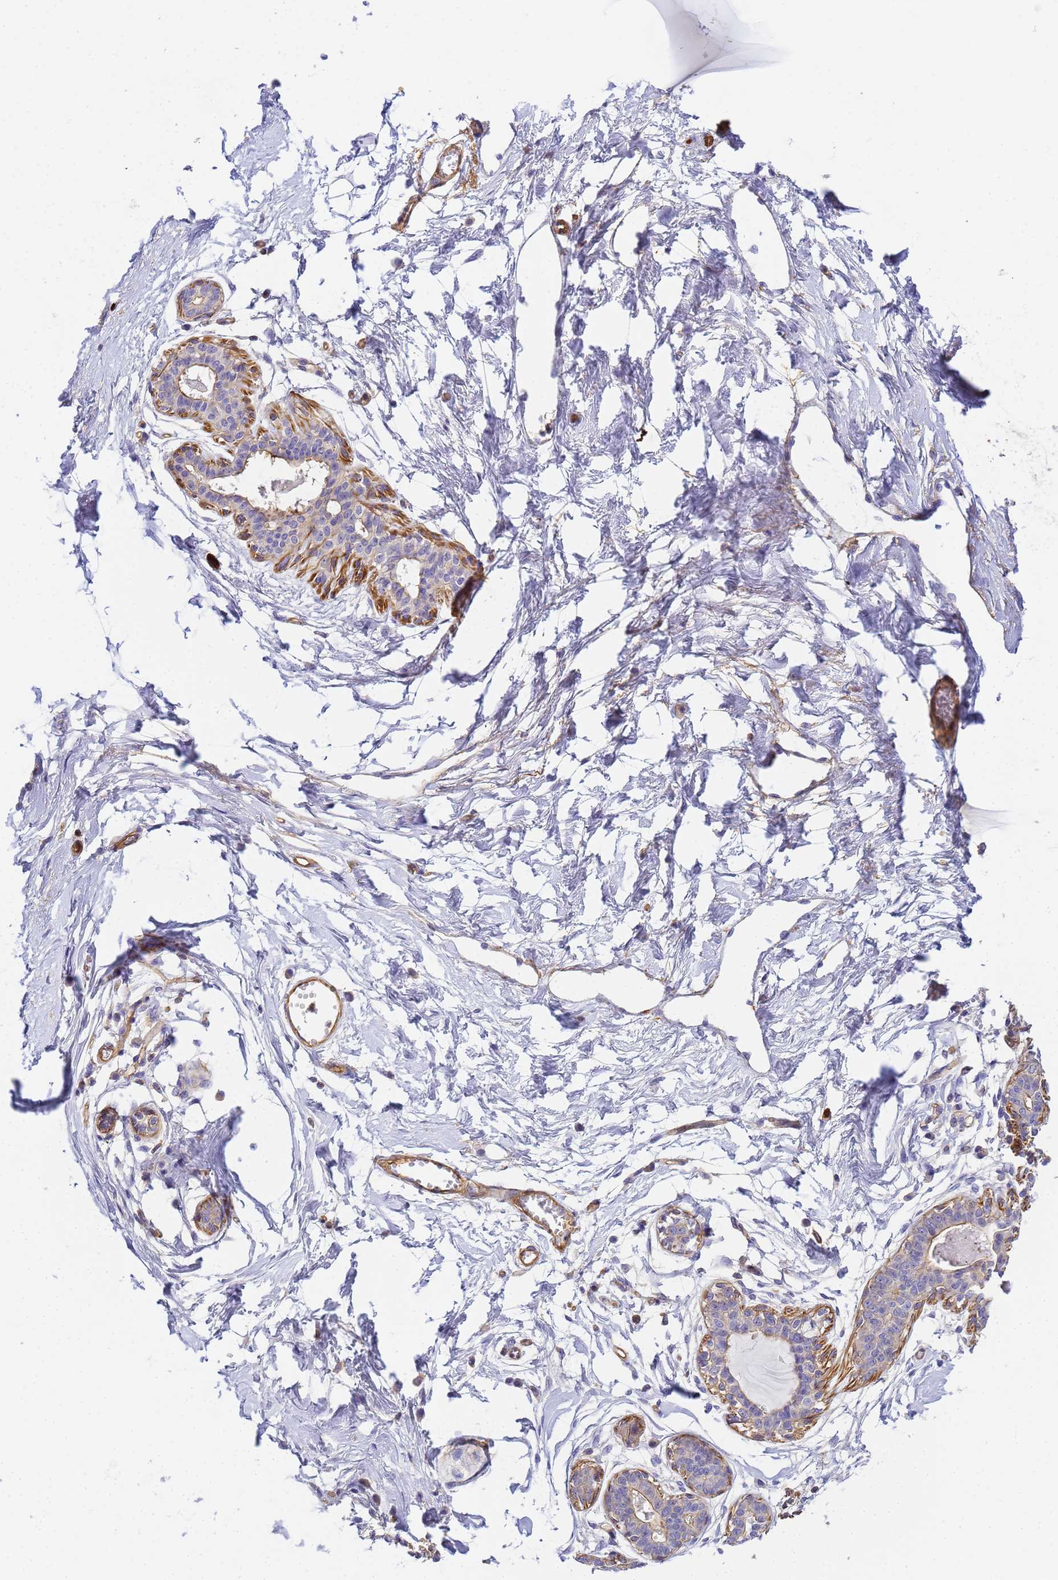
{"staining": {"intensity": "negative", "quantity": "none", "location": "none"}, "tissue": "breast", "cell_type": "Adipocytes", "image_type": "normal", "snomed": [{"axis": "morphology", "description": "Normal tissue, NOS"}, {"axis": "topography", "description": "Breast"}], "caption": "This is an immunohistochemistry (IHC) histopathology image of benign human breast. There is no expression in adipocytes.", "gene": "MYL10", "patient": {"sex": "female", "age": 45}}